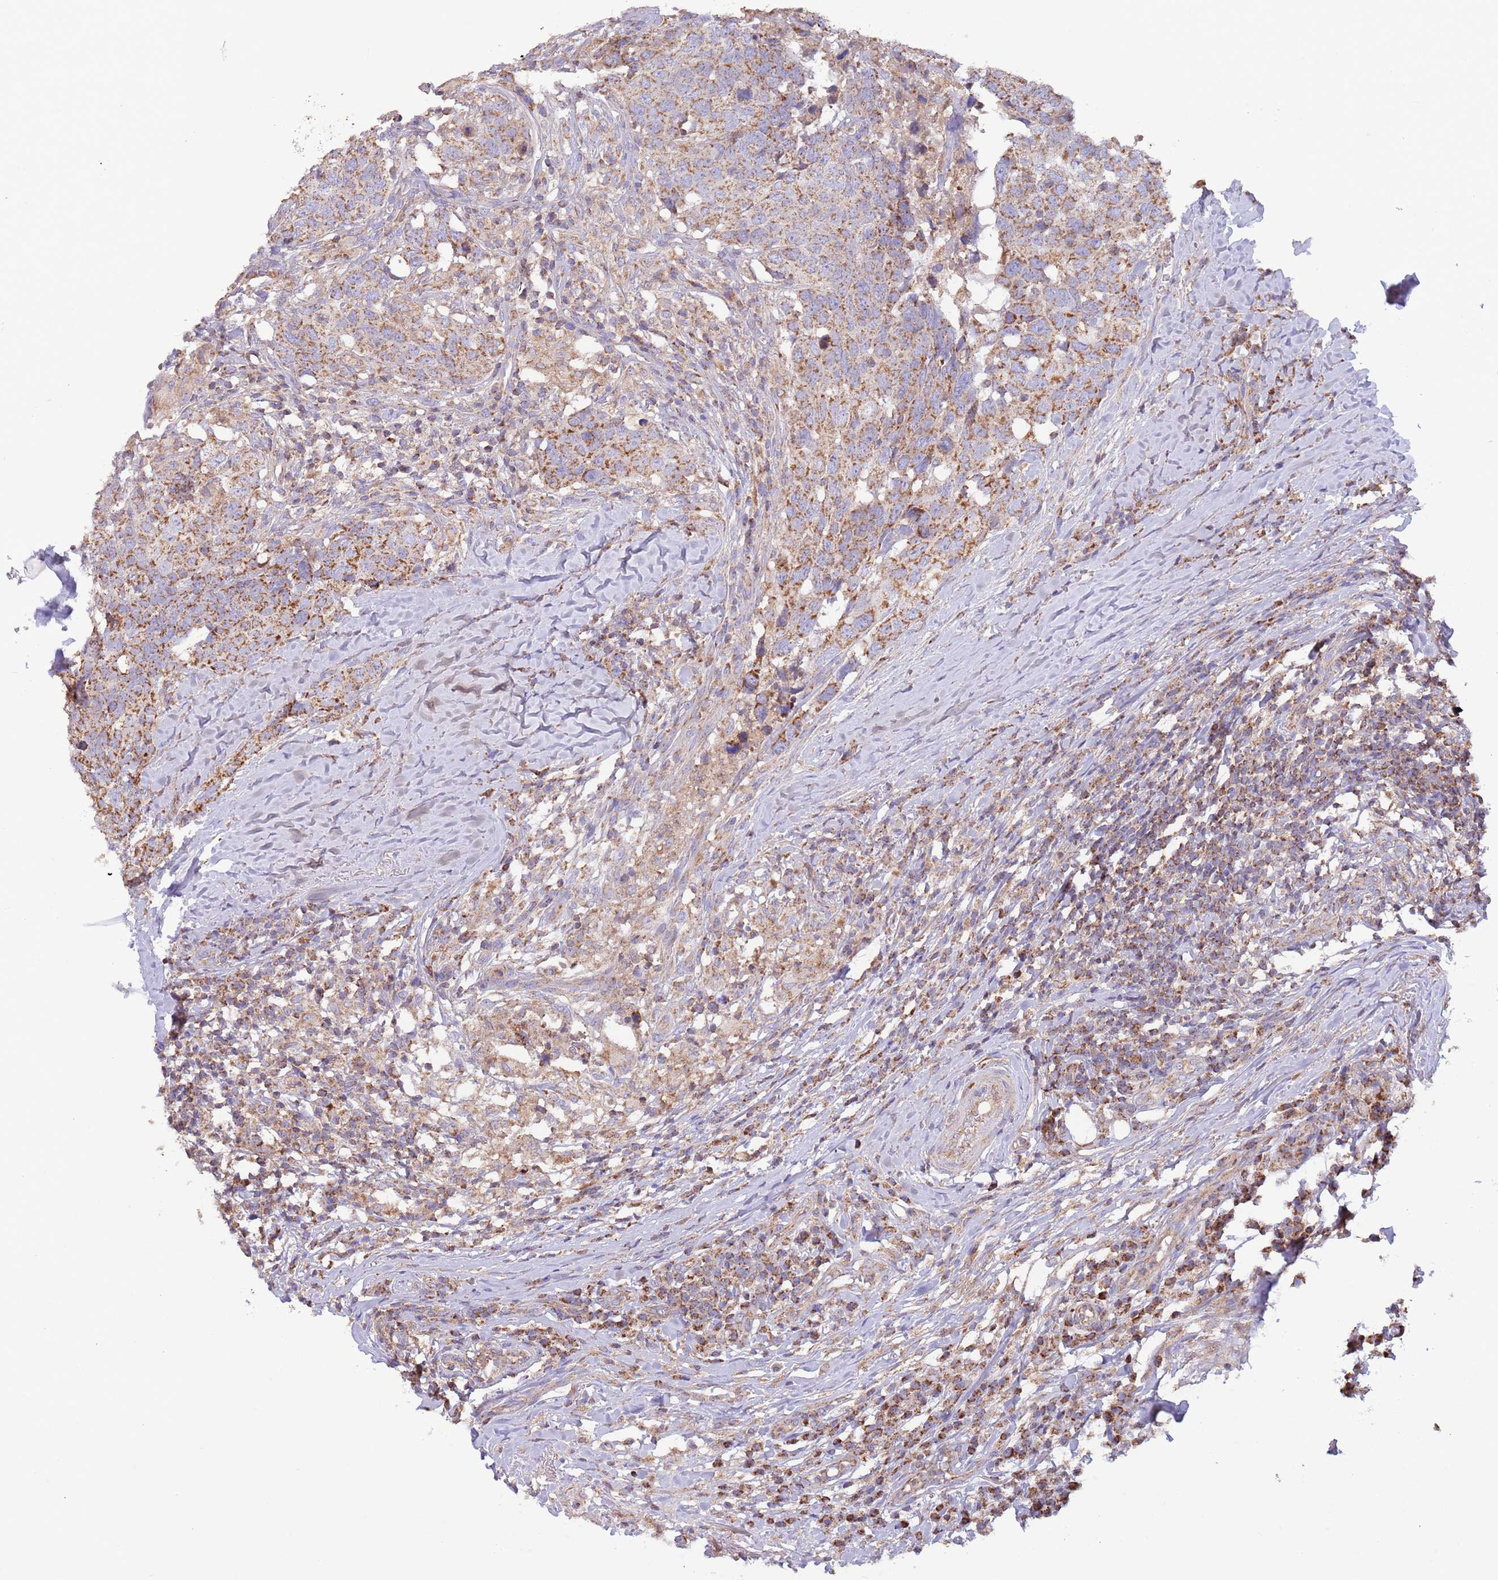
{"staining": {"intensity": "strong", "quantity": ">75%", "location": "cytoplasmic/membranous"}, "tissue": "head and neck cancer", "cell_type": "Tumor cells", "image_type": "cancer", "snomed": [{"axis": "morphology", "description": "Normal tissue, NOS"}, {"axis": "morphology", "description": "Squamous cell carcinoma, NOS"}, {"axis": "topography", "description": "Skeletal muscle"}, {"axis": "topography", "description": "Vascular tissue"}, {"axis": "topography", "description": "Peripheral nerve tissue"}, {"axis": "topography", "description": "Head-Neck"}], "caption": "Head and neck cancer (squamous cell carcinoma) stained with a brown dye displays strong cytoplasmic/membranous positive expression in approximately >75% of tumor cells.", "gene": "DNAJA3", "patient": {"sex": "male", "age": 66}}